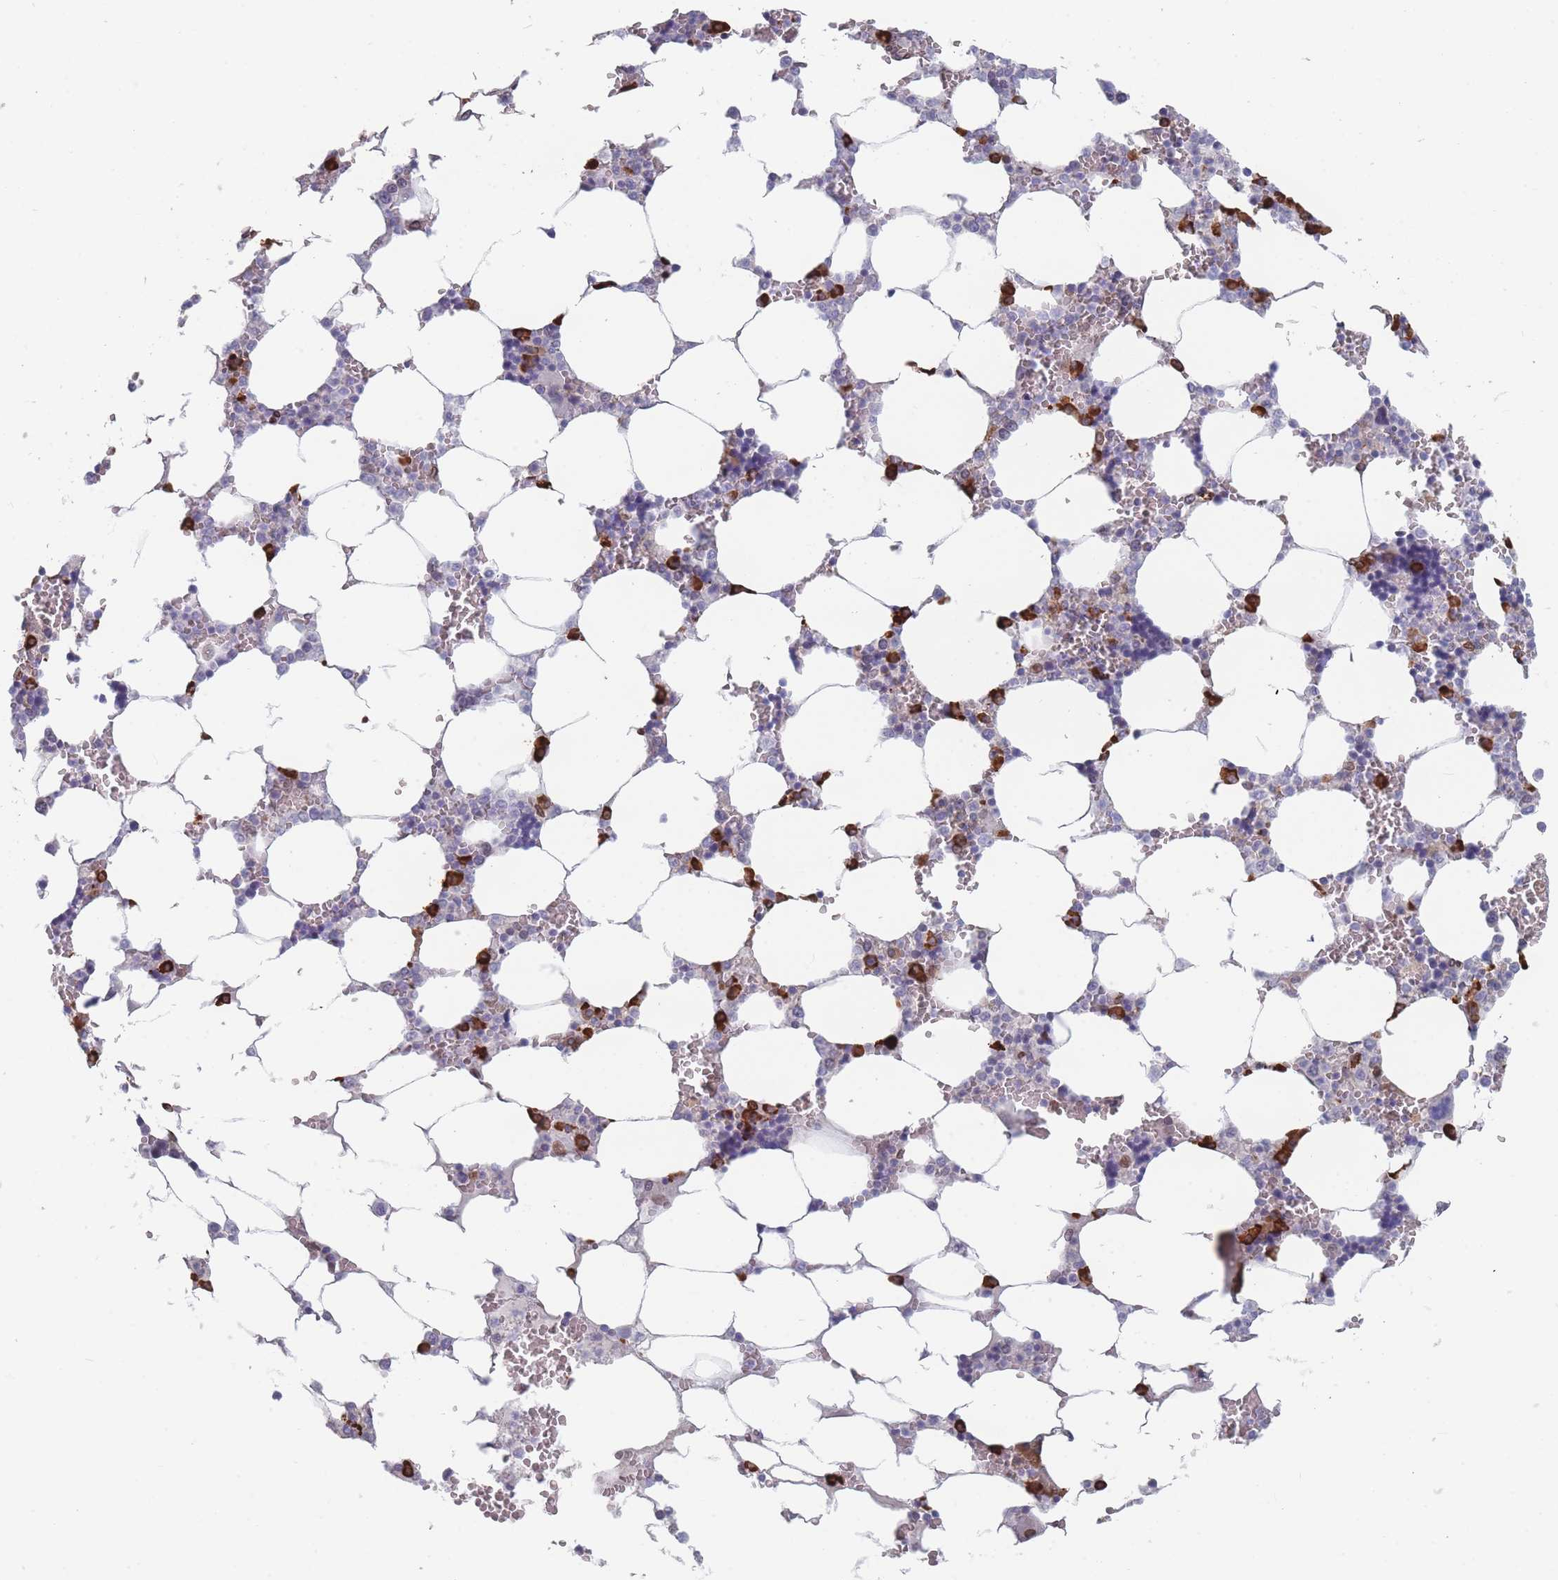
{"staining": {"intensity": "strong", "quantity": "<25%", "location": "cytoplasmic/membranous,nuclear"}, "tissue": "bone marrow", "cell_type": "Hematopoietic cells", "image_type": "normal", "snomed": [{"axis": "morphology", "description": "Normal tissue, NOS"}, {"axis": "topography", "description": "Bone marrow"}], "caption": "Protein analysis of unremarkable bone marrow exhibits strong cytoplasmic/membranous,nuclear positivity in approximately <25% of hematopoietic cells. Ihc stains the protein of interest in brown and the nuclei are stained blue.", "gene": "ZBTB1", "patient": {"sex": "male", "age": 64}}